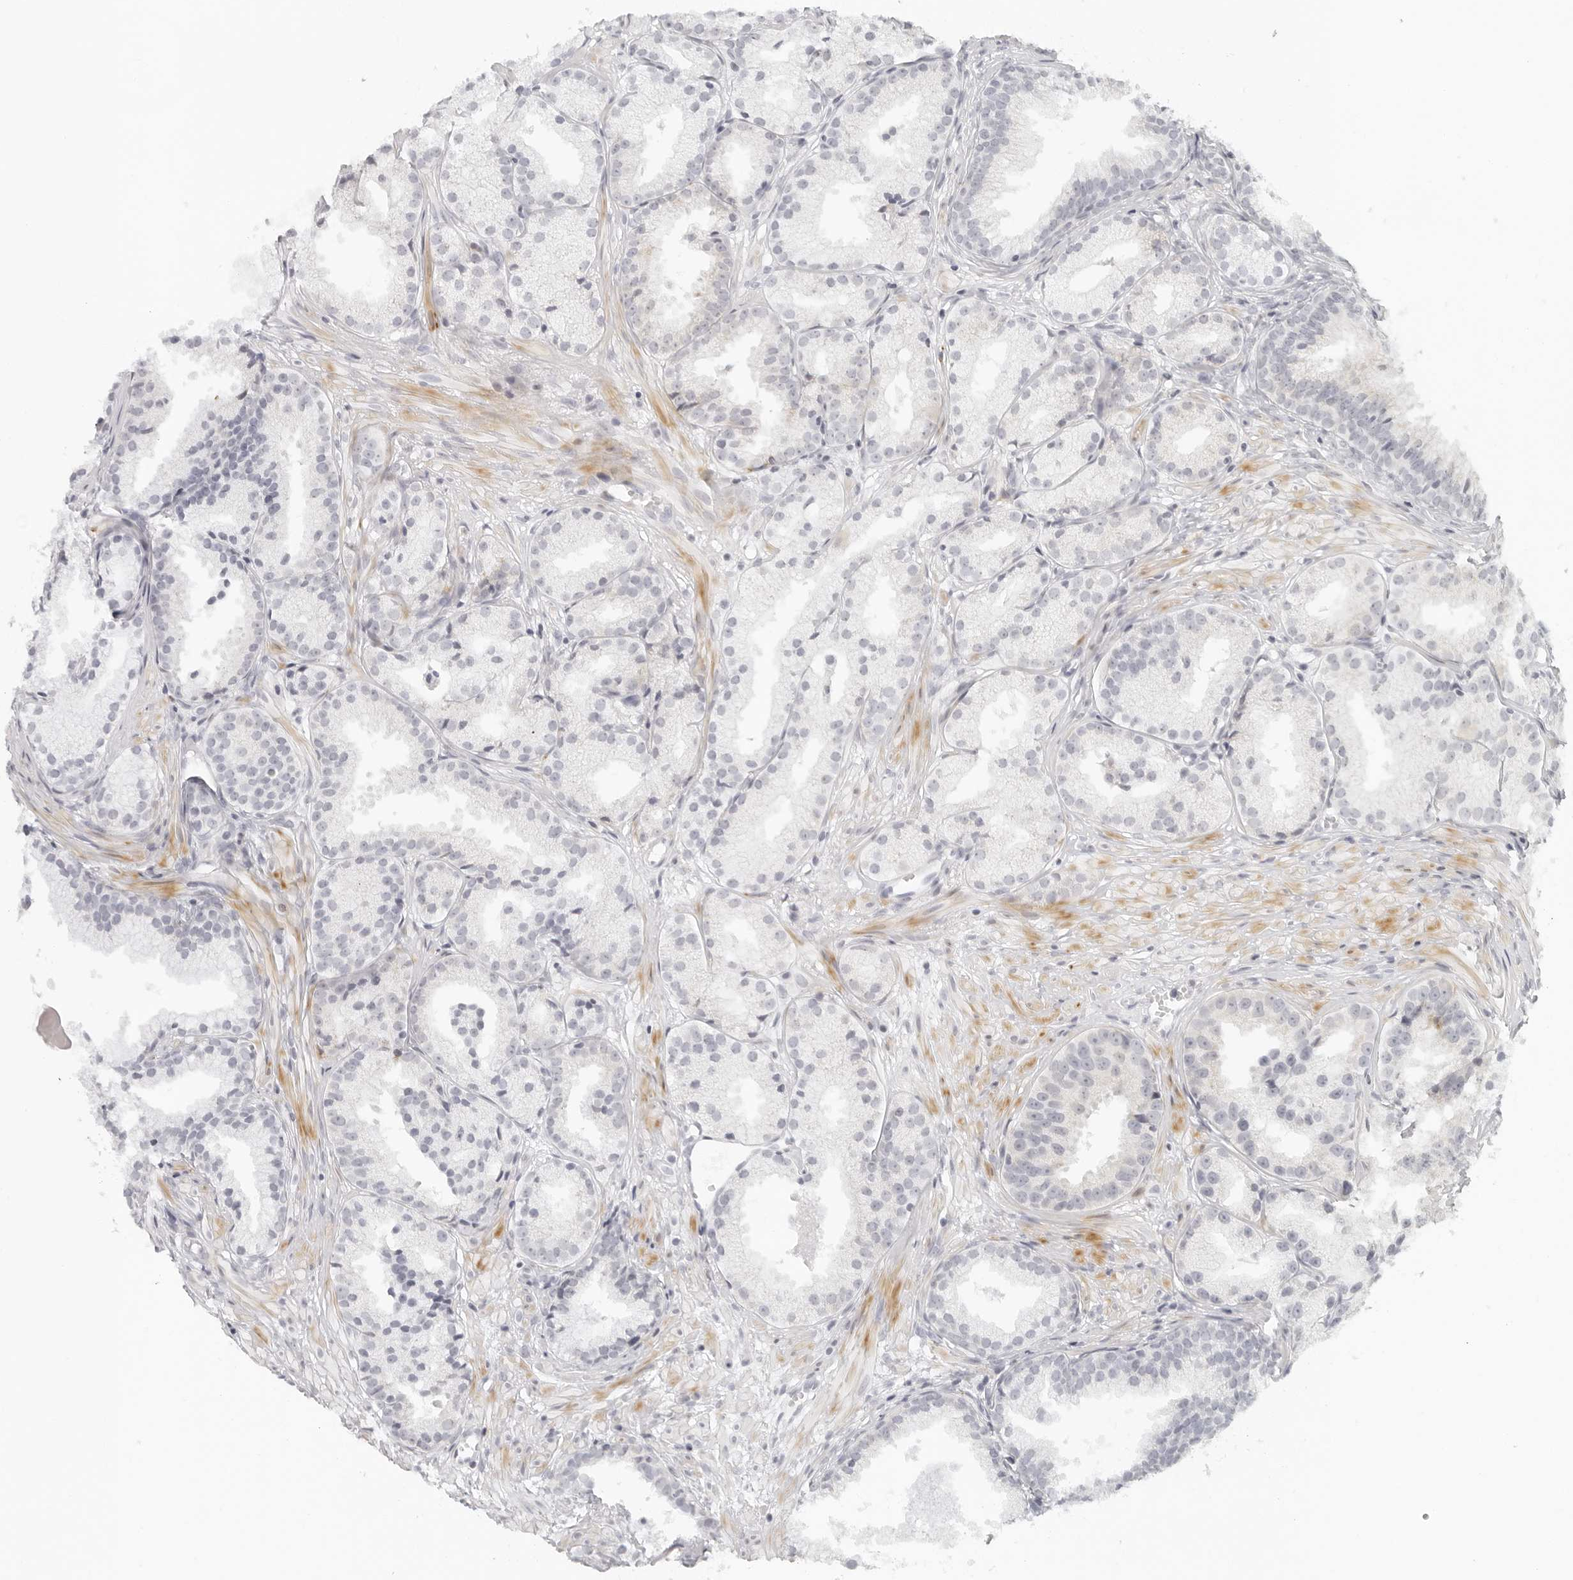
{"staining": {"intensity": "negative", "quantity": "none", "location": "none"}, "tissue": "prostate cancer", "cell_type": "Tumor cells", "image_type": "cancer", "snomed": [{"axis": "morphology", "description": "Adenocarcinoma, Low grade"}, {"axis": "topography", "description": "Prostate"}], "caption": "Prostate adenocarcinoma (low-grade) was stained to show a protein in brown. There is no significant staining in tumor cells.", "gene": "RPS6KC1", "patient": {"sex": "male", "age": 88}}